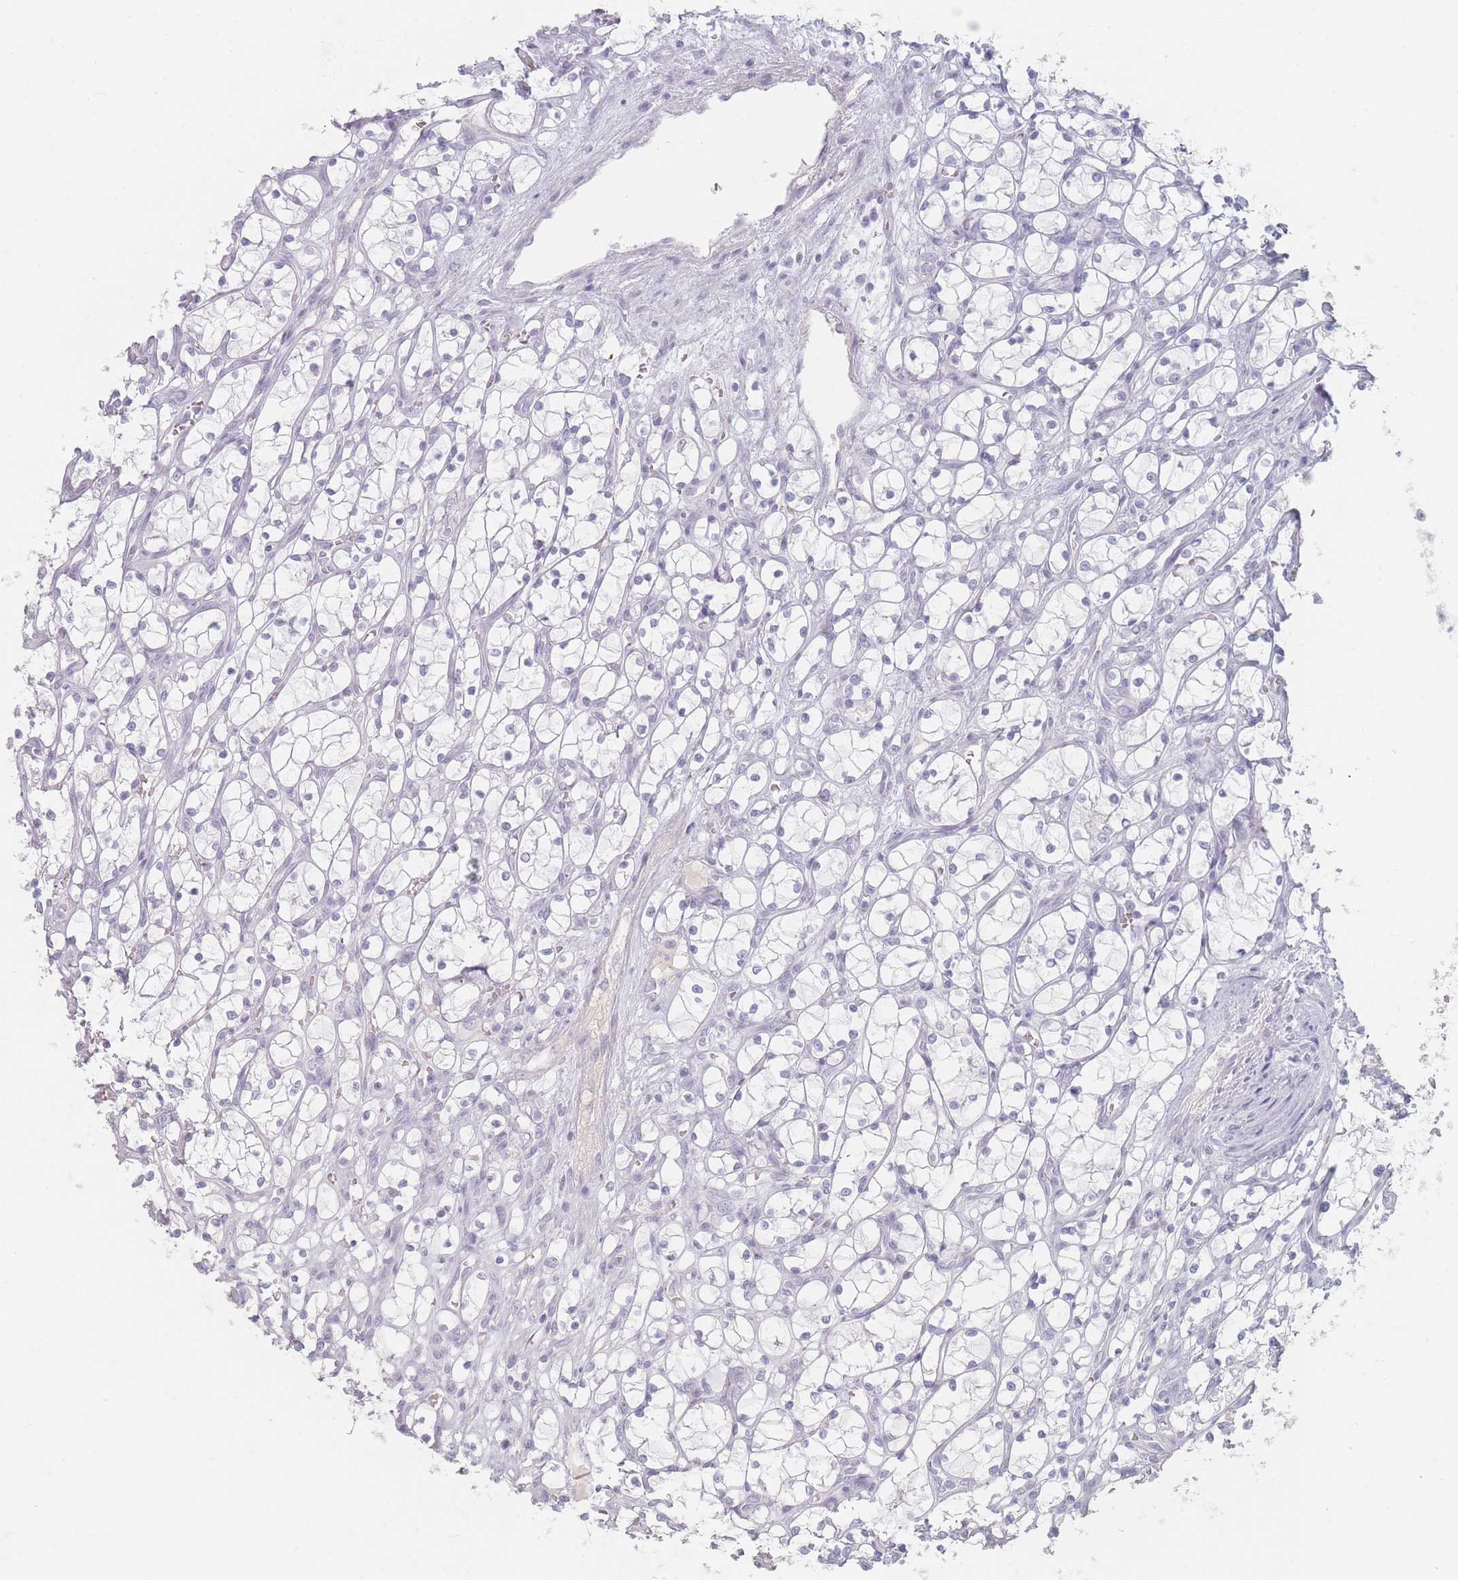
{"staining": {"intensity": "negative", "quantity": "none", "location": "none"}, "tissue": "renal cancer", "cell_type": "Tumor cells", "image_type": "cancer", "snomed": [{"axis": "morphology", "description": "Adenocarcinoma, NOS"}, {"axis": "topography", "description": "Kidney"}], "caption": "The image shows no staining of tumor cells in adenocarcinoma (renal).", "gene": "HELZ2", "patient": {"sex": "female", "age": 69}}